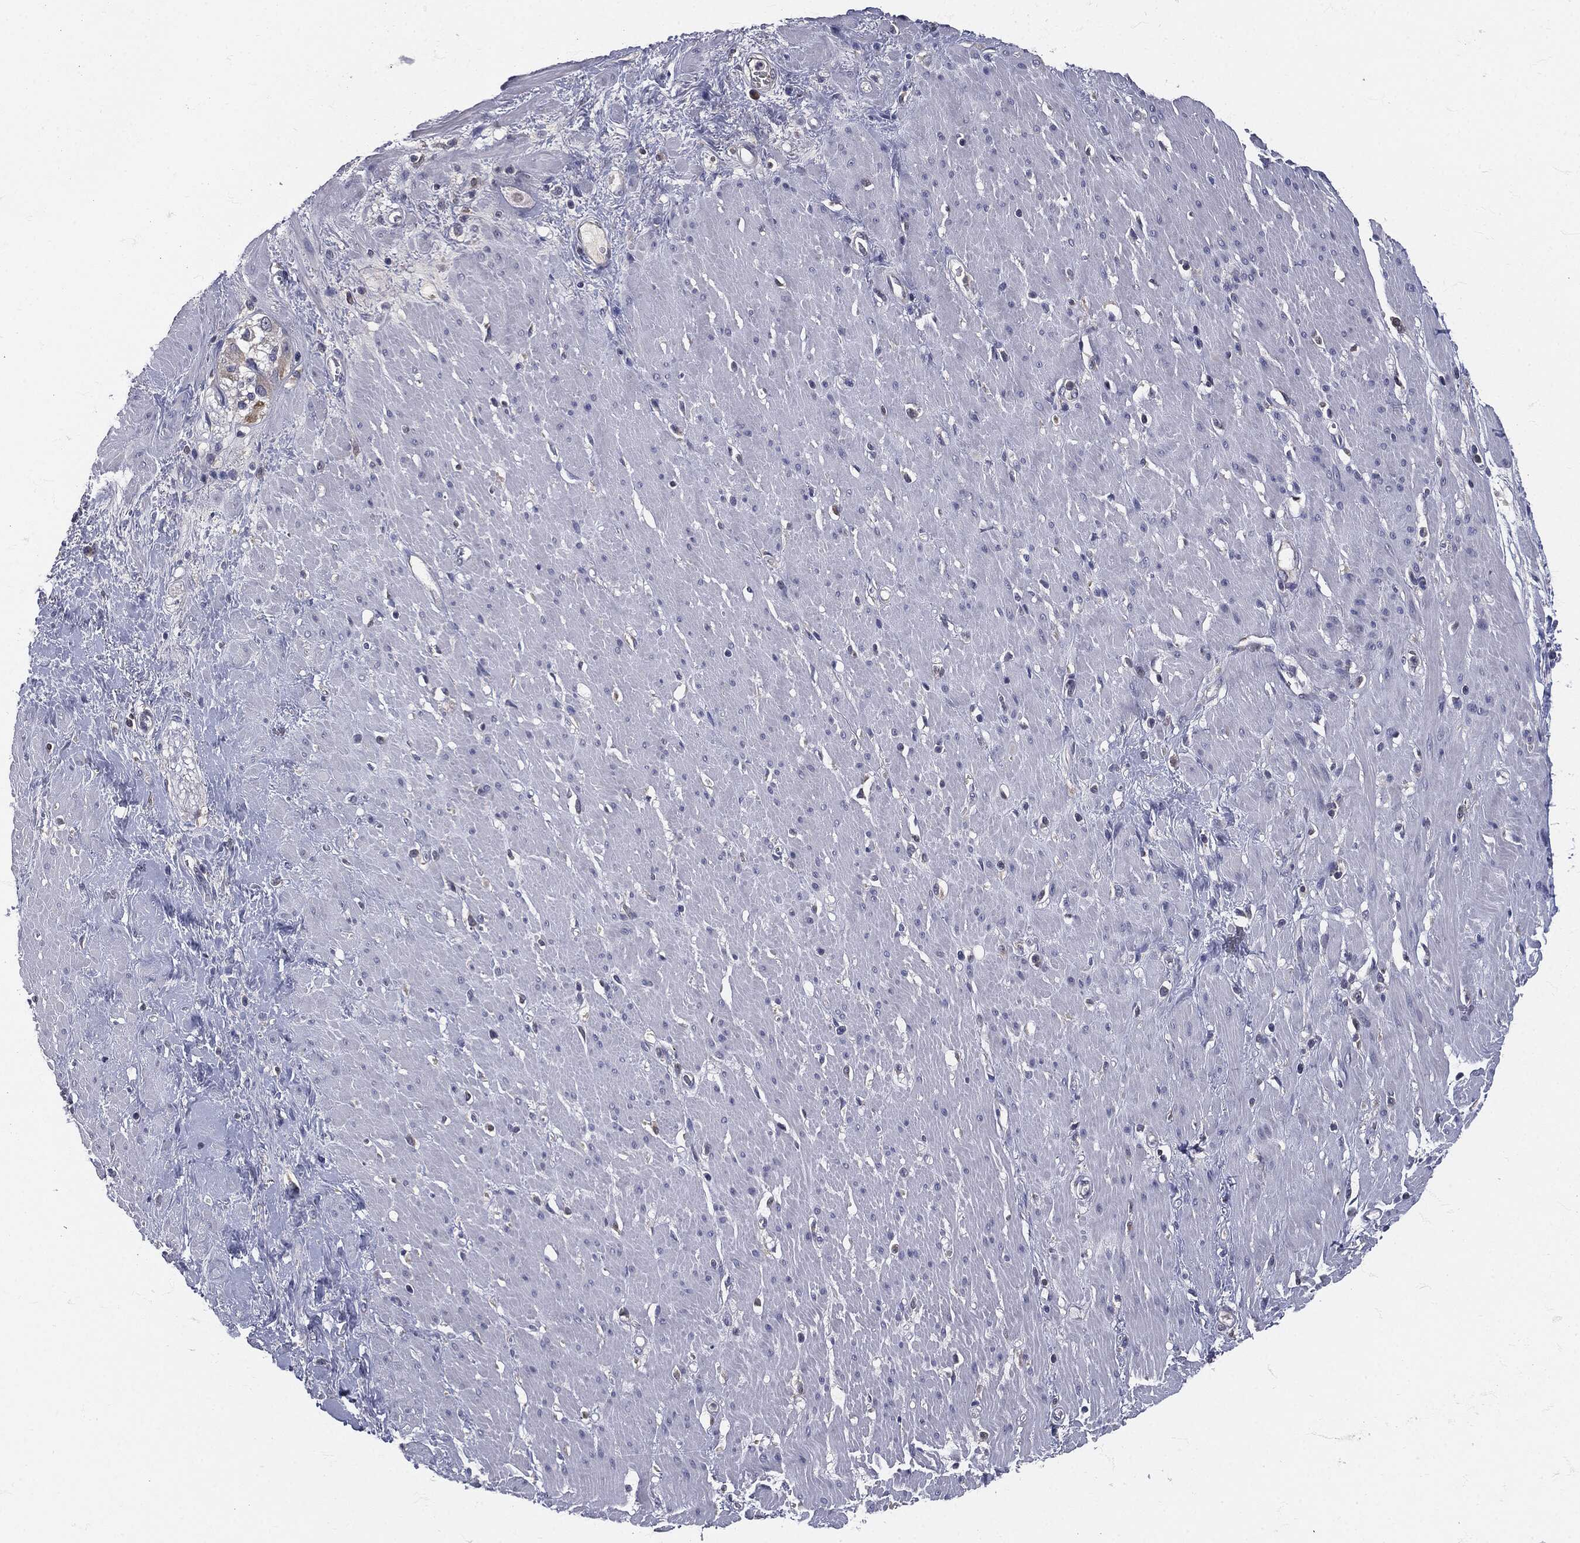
{"staining": {"intensity": "negative", "quantity": "none", "location": "none"}, "tissue": "smooth muscle", "cell_type": "Smooth muscle cells", "image_type": "normal", "snomed": [{"axis": "morphology", "description": "Normal tissue, NOS"}, {"axis": "topography", "description": "Soft tissue"}, {"axis": "topography", "description": "Smooth muscle"}], "caption": "A high-resolution micrograph shows immunohistochemistry (IHC) staining of normal smooth muscle, which displays no significant positivity in smooth muscle cells.", "gene": "SIGLEC9", "patient": {"sex": "male", "age": 72}}